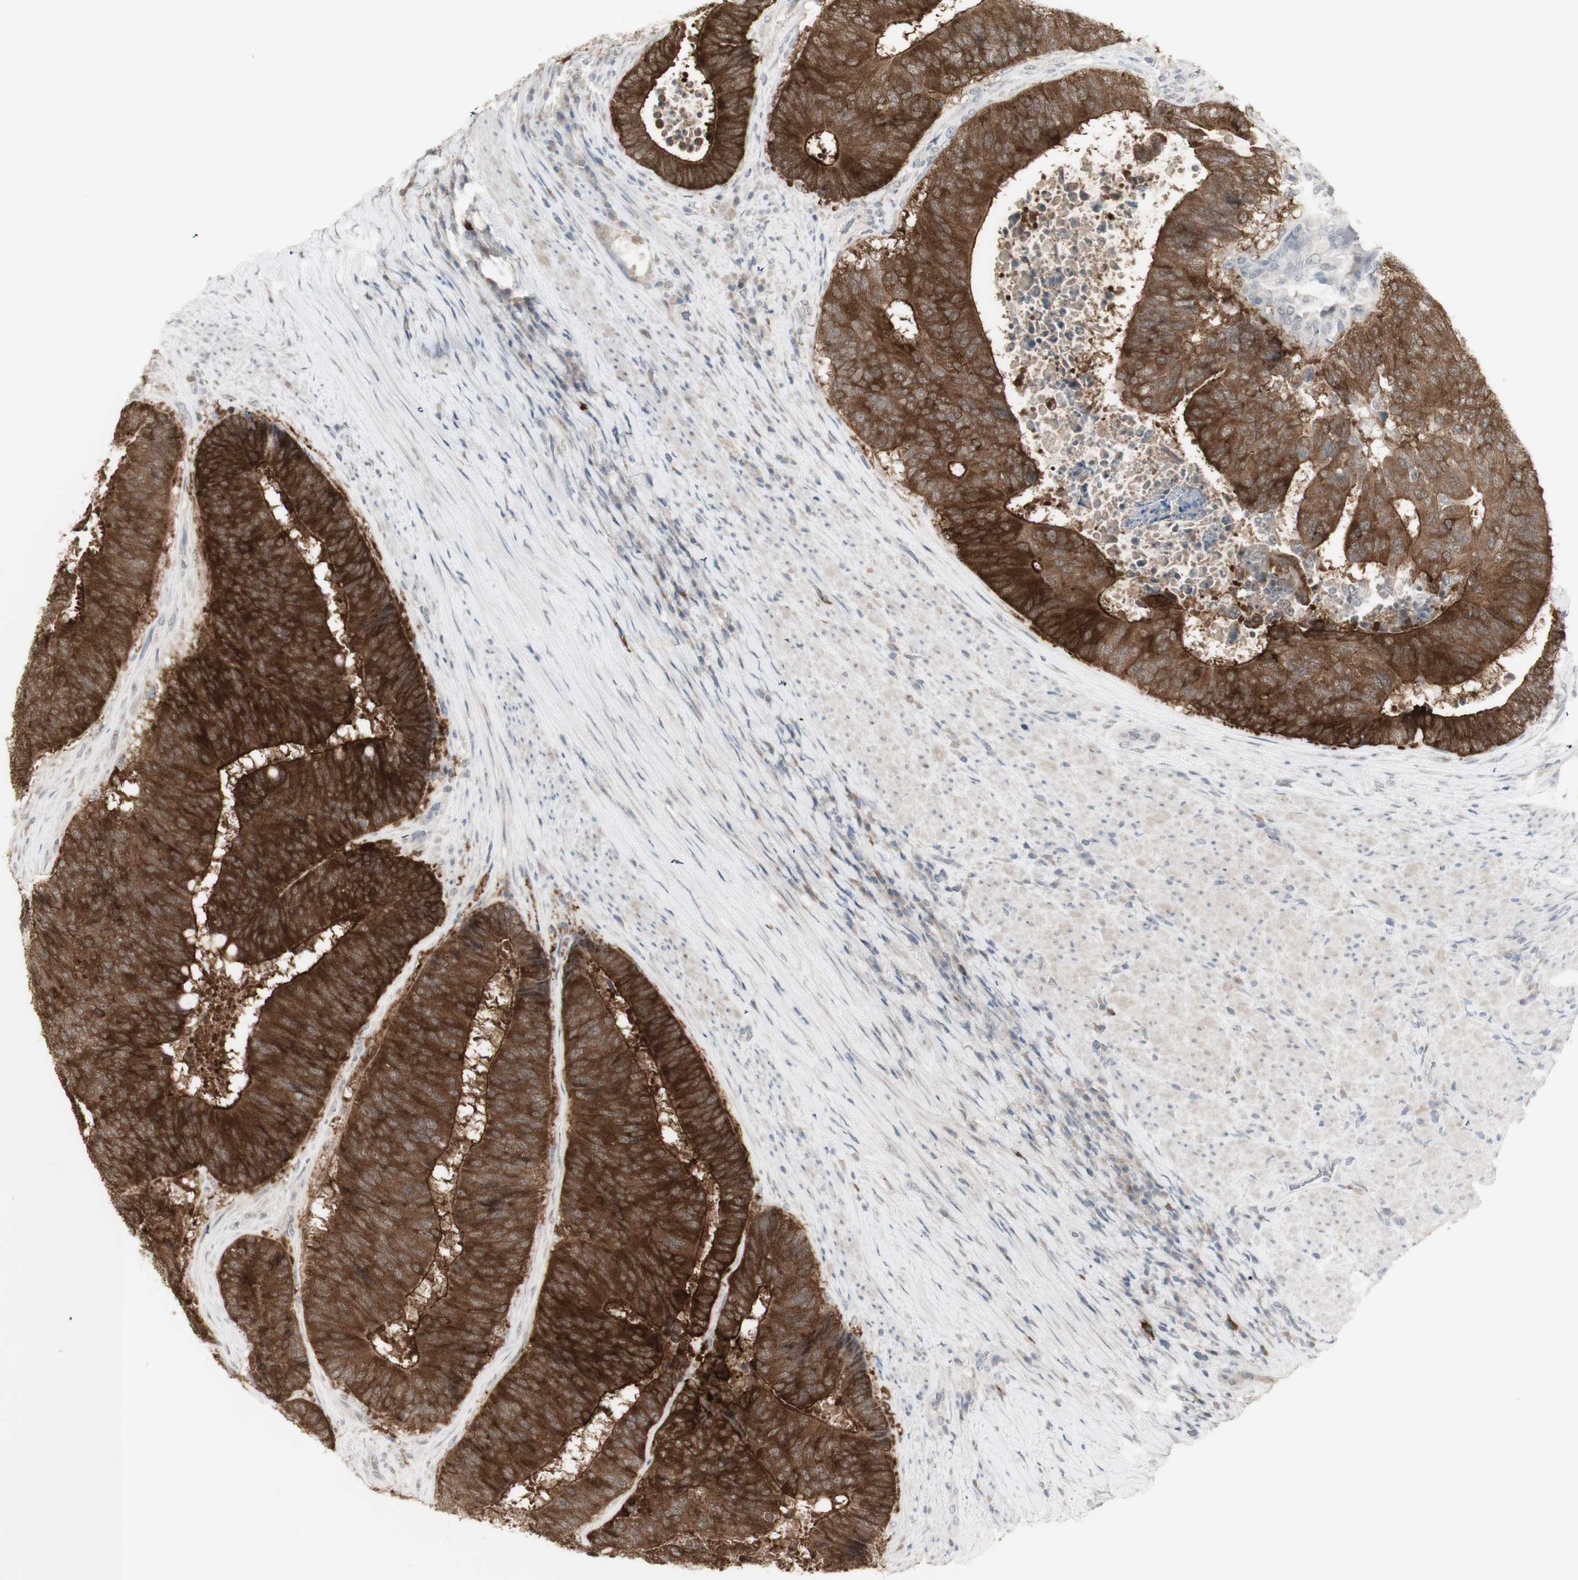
{"staining": {"intensity": "strong", "quantity": ">75%", "location": "cytoplasmic/membranous"}, "tissue": "colorectal cancer", "cell_type": "Tumor cells", "image_type": "cancer", "snomed": [{"axis": "morphology", "description": "Adenocarcinoma, NOS"}, {"axis": "topography", "description": "Rectum"}], "caption": "Protein expression analysis of human colorectal cancer reveals strong cytoplasmic/membranous positivity in about >75% of tumor cells.", "gene": "C1orf116", "patient": {"sex": "male", "age": 72}}